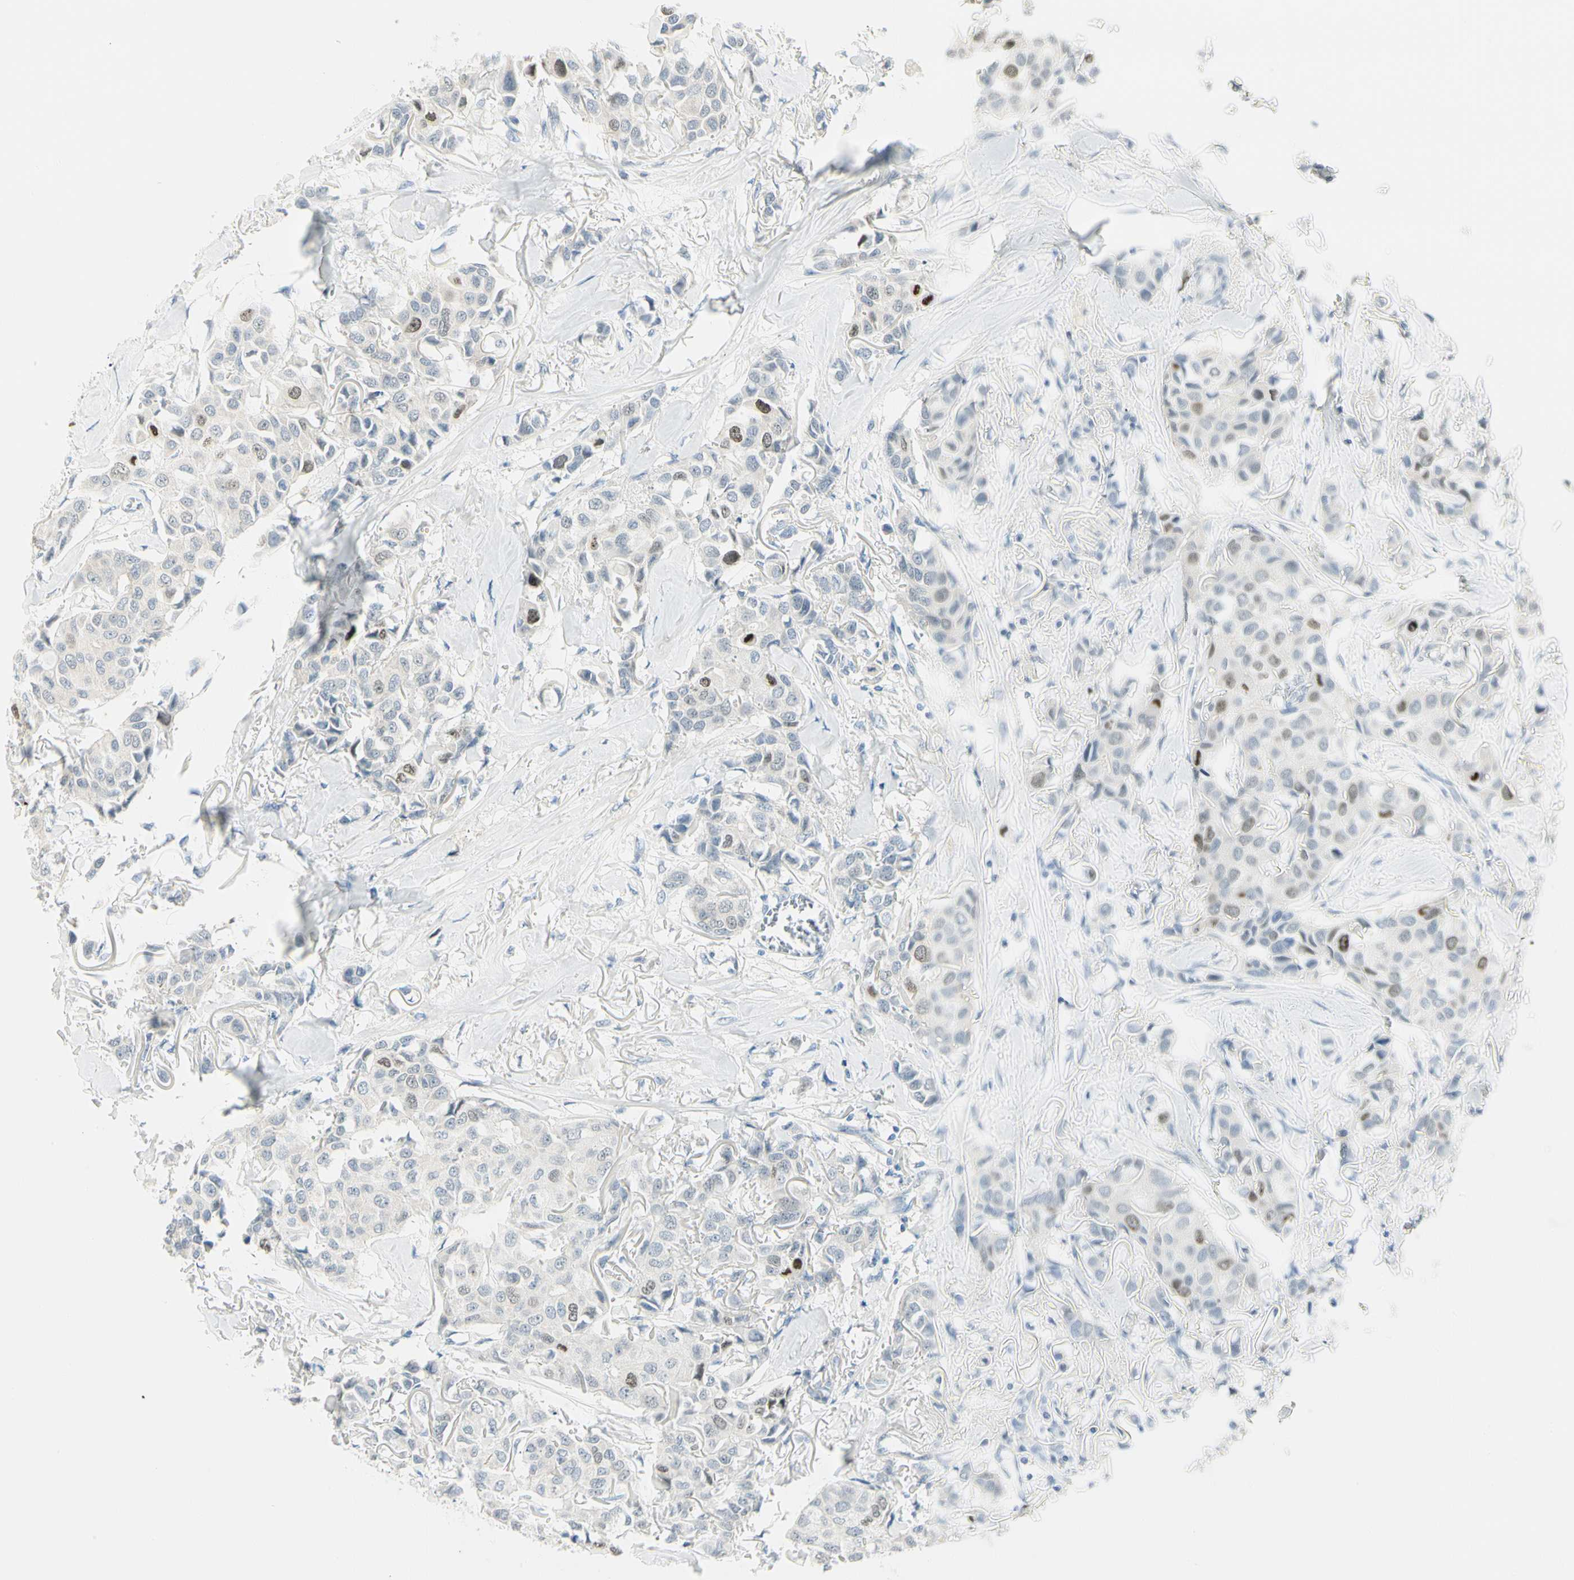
{"staining": {"intensity": "strong", "quantity": "<25%", "location": "nuclear"}, "tissue": "breast cancer", "cell_type": "Tumor cells", "image_type": "cancer", "snomed": [{"axis": "morphology", "description": "Duct carcinoma"}, {"axis": "topography", "description": "Breast"}], "caption": "A photomicrograph of human breast cancer stained for a protein exhibits strong nuclear brown staining in tumor cells.", "gene": "PITX1", "patient": {"sex": "female", "age": 80}}